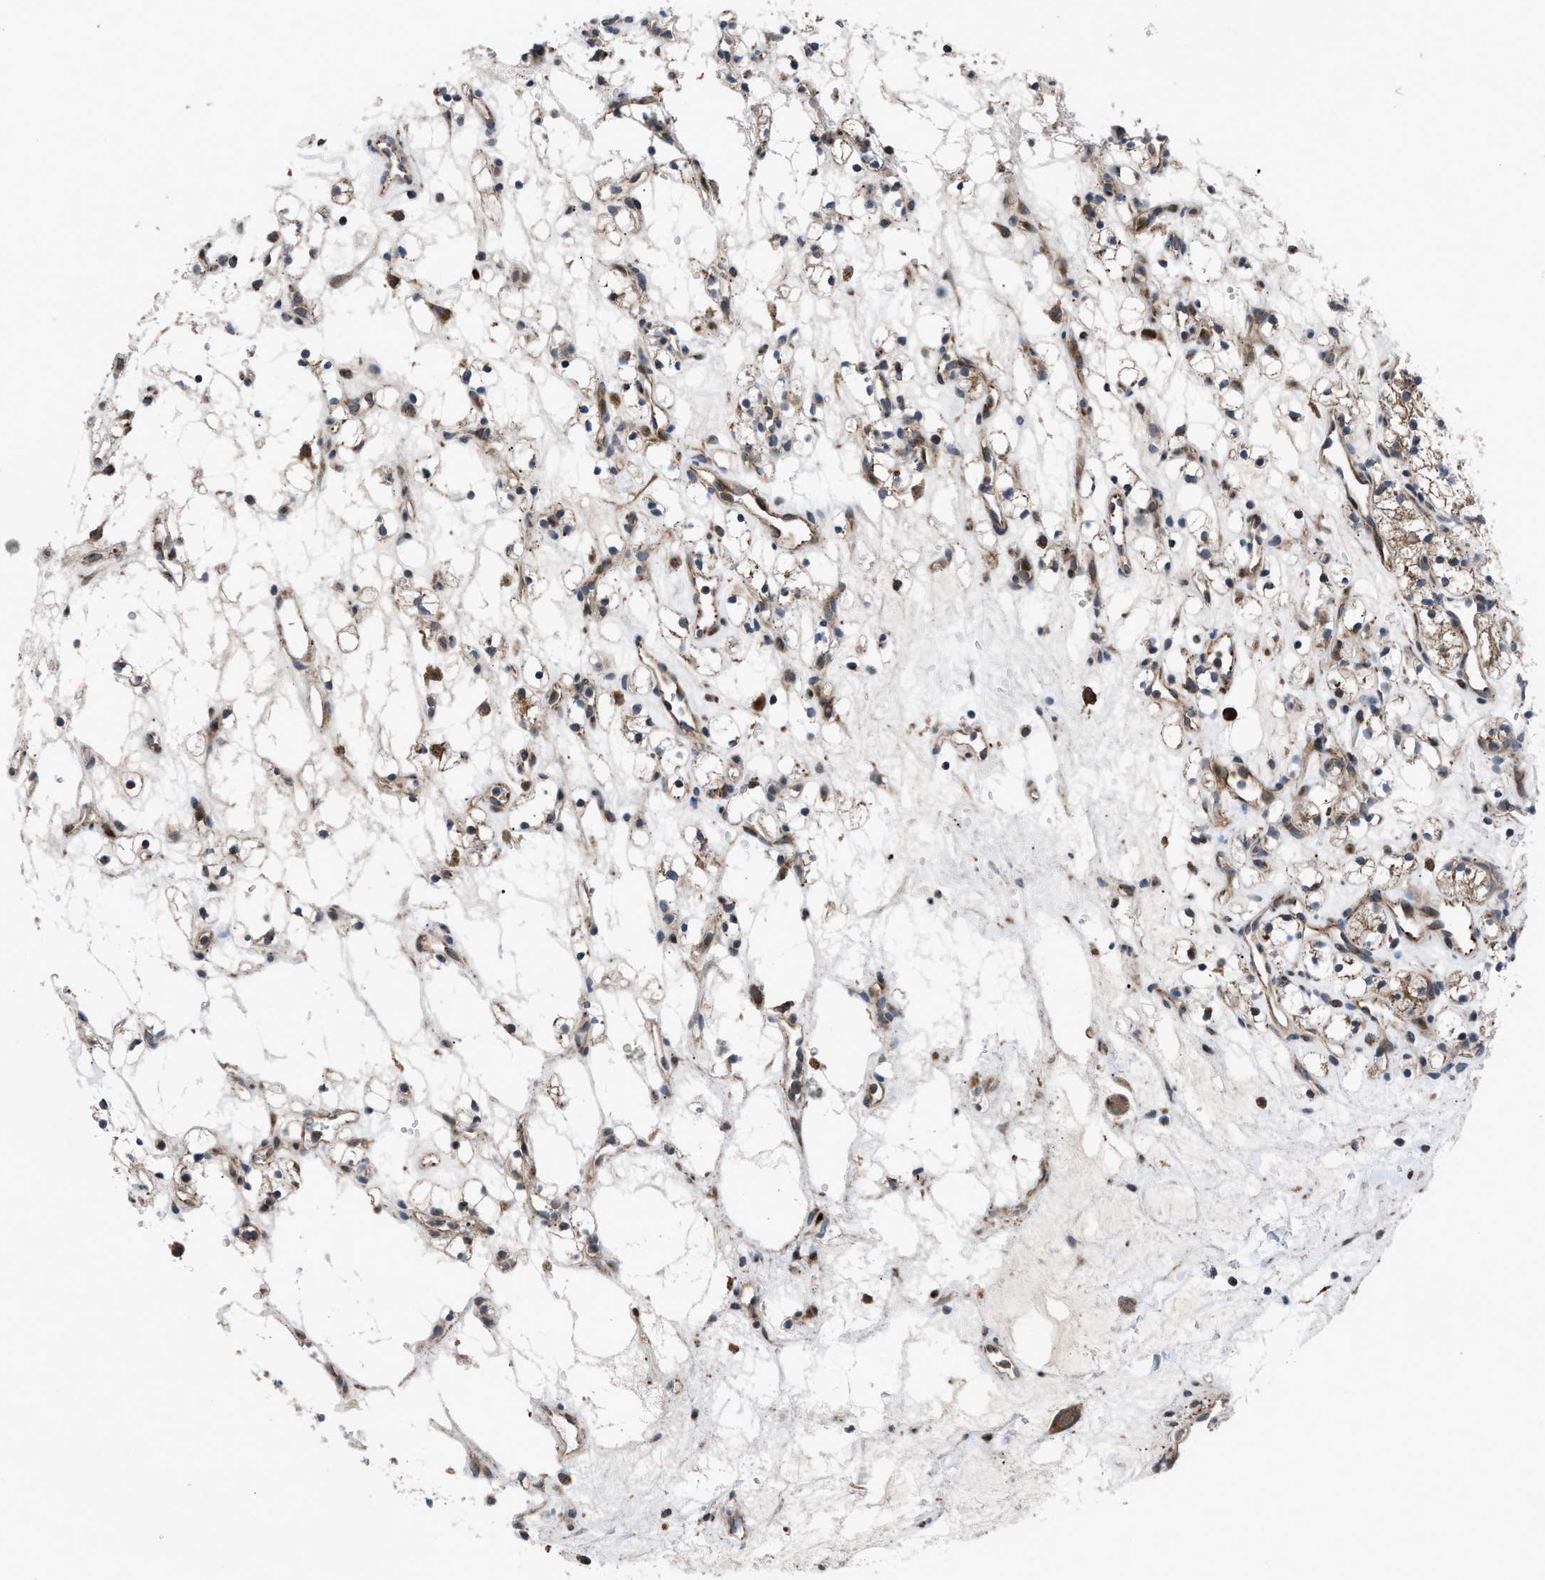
{"staining": {"intensity": "moderate", "quantity": "<25%", "location": "cytoplasmic/membranous"}, "tissue": "renal cancer", "cell_type": "Tumor cells", "image_type": "cancer", "snomed": [{"axis": "morphology", "description": "Adenocarcinoma, NOS"}, {"axis": "topography", "description": "Kidney"}], "caption": "DAB (3,3'-diaminobenzidine) immunohistochemical staining of renal adenocarcinoma reveals moderate cytoplasmic/membranous protein expression in about <25% of tumor cells.", "gene": "AP3M2", "patient": {"sex": "female", "age": 60}}